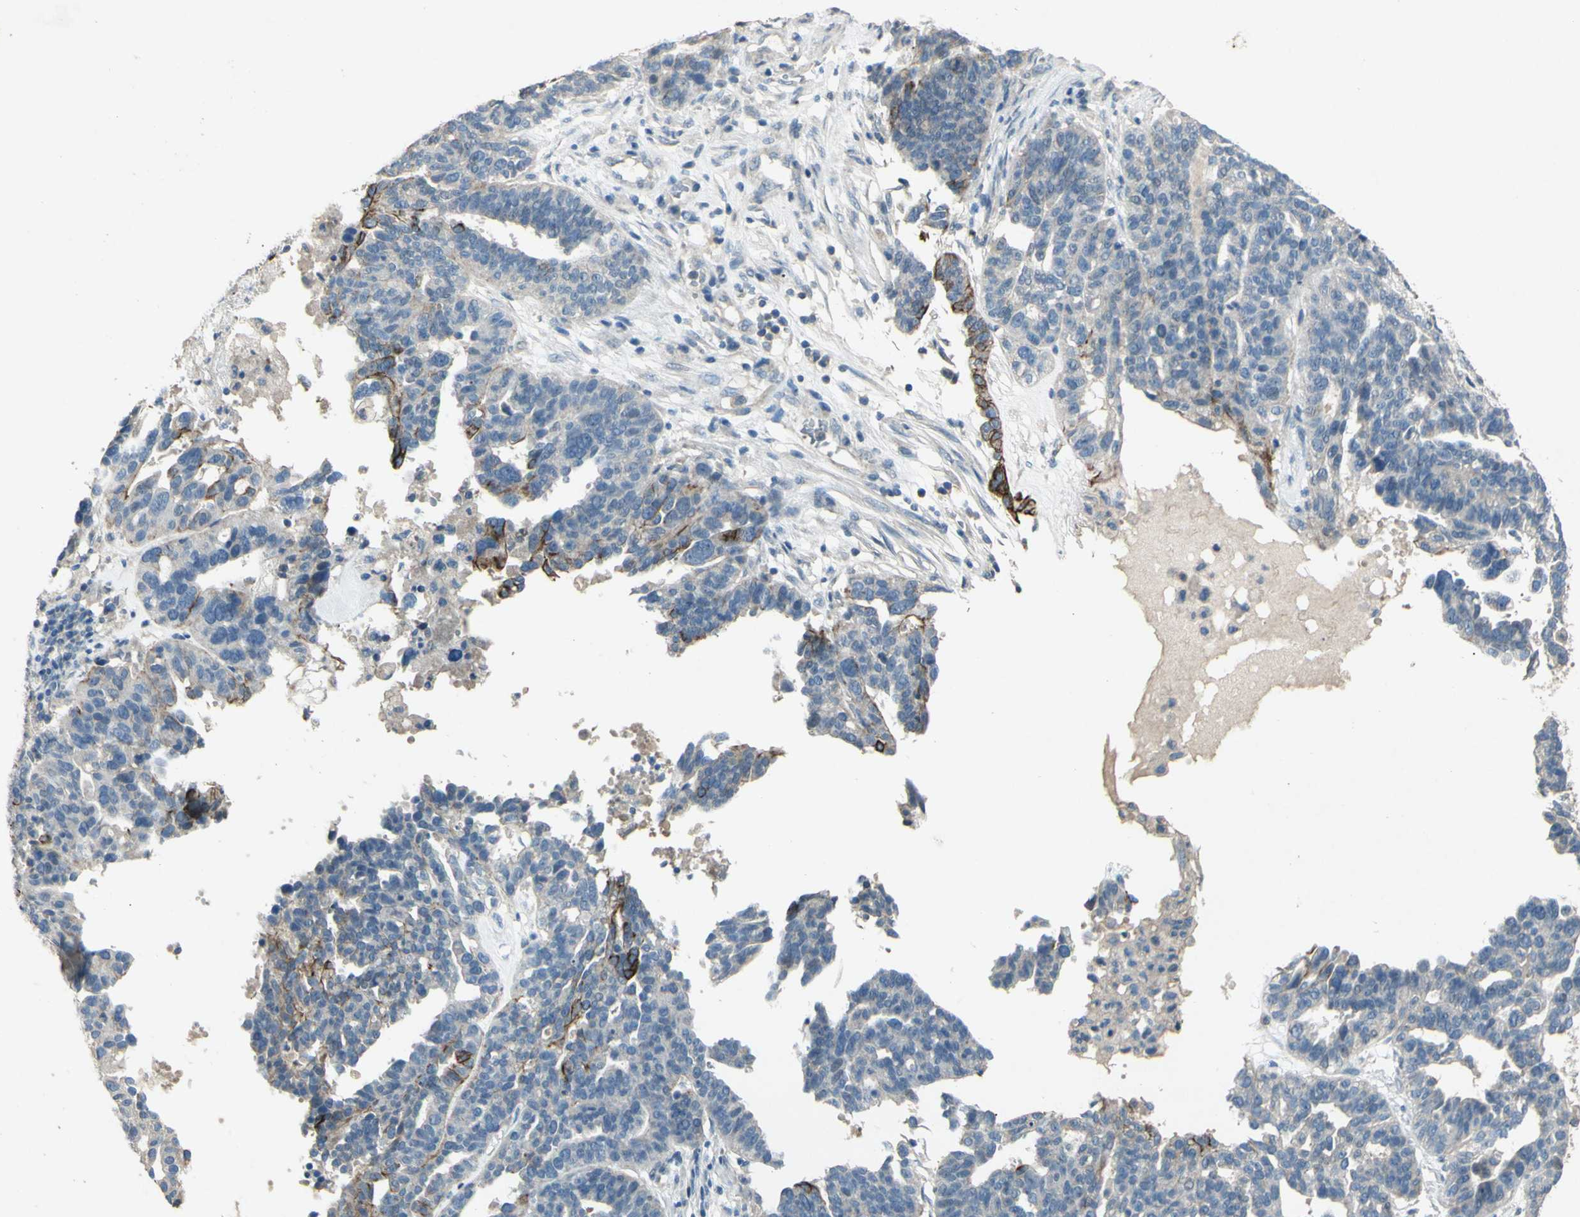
{"staining": {"intensity": "strong", "quantity": "<25%", "location": "cytoplasmic/membranous"}, "tissue": "ovarian cancer", "cell_type": "Tumor cells", "image_type": "cancer", "snomed": [{"axis": "morphology", "description": "Cystadenocarcinoma, serous, NOS"}, {"axis": "topography", "description": "Ovary"}], "caption": "A medium amount of strong cytoplasmic/membranous positivity is seen in about <25% of tumor cells in ovarian serous cystadenocarcinoma tissue. (Stains: DAB in brown, nuclei in blue, Microscopy: brightfield microscopy at high magnification).", "gene": "TIMM21", "patient": {"sex": "female", "age": 59}}